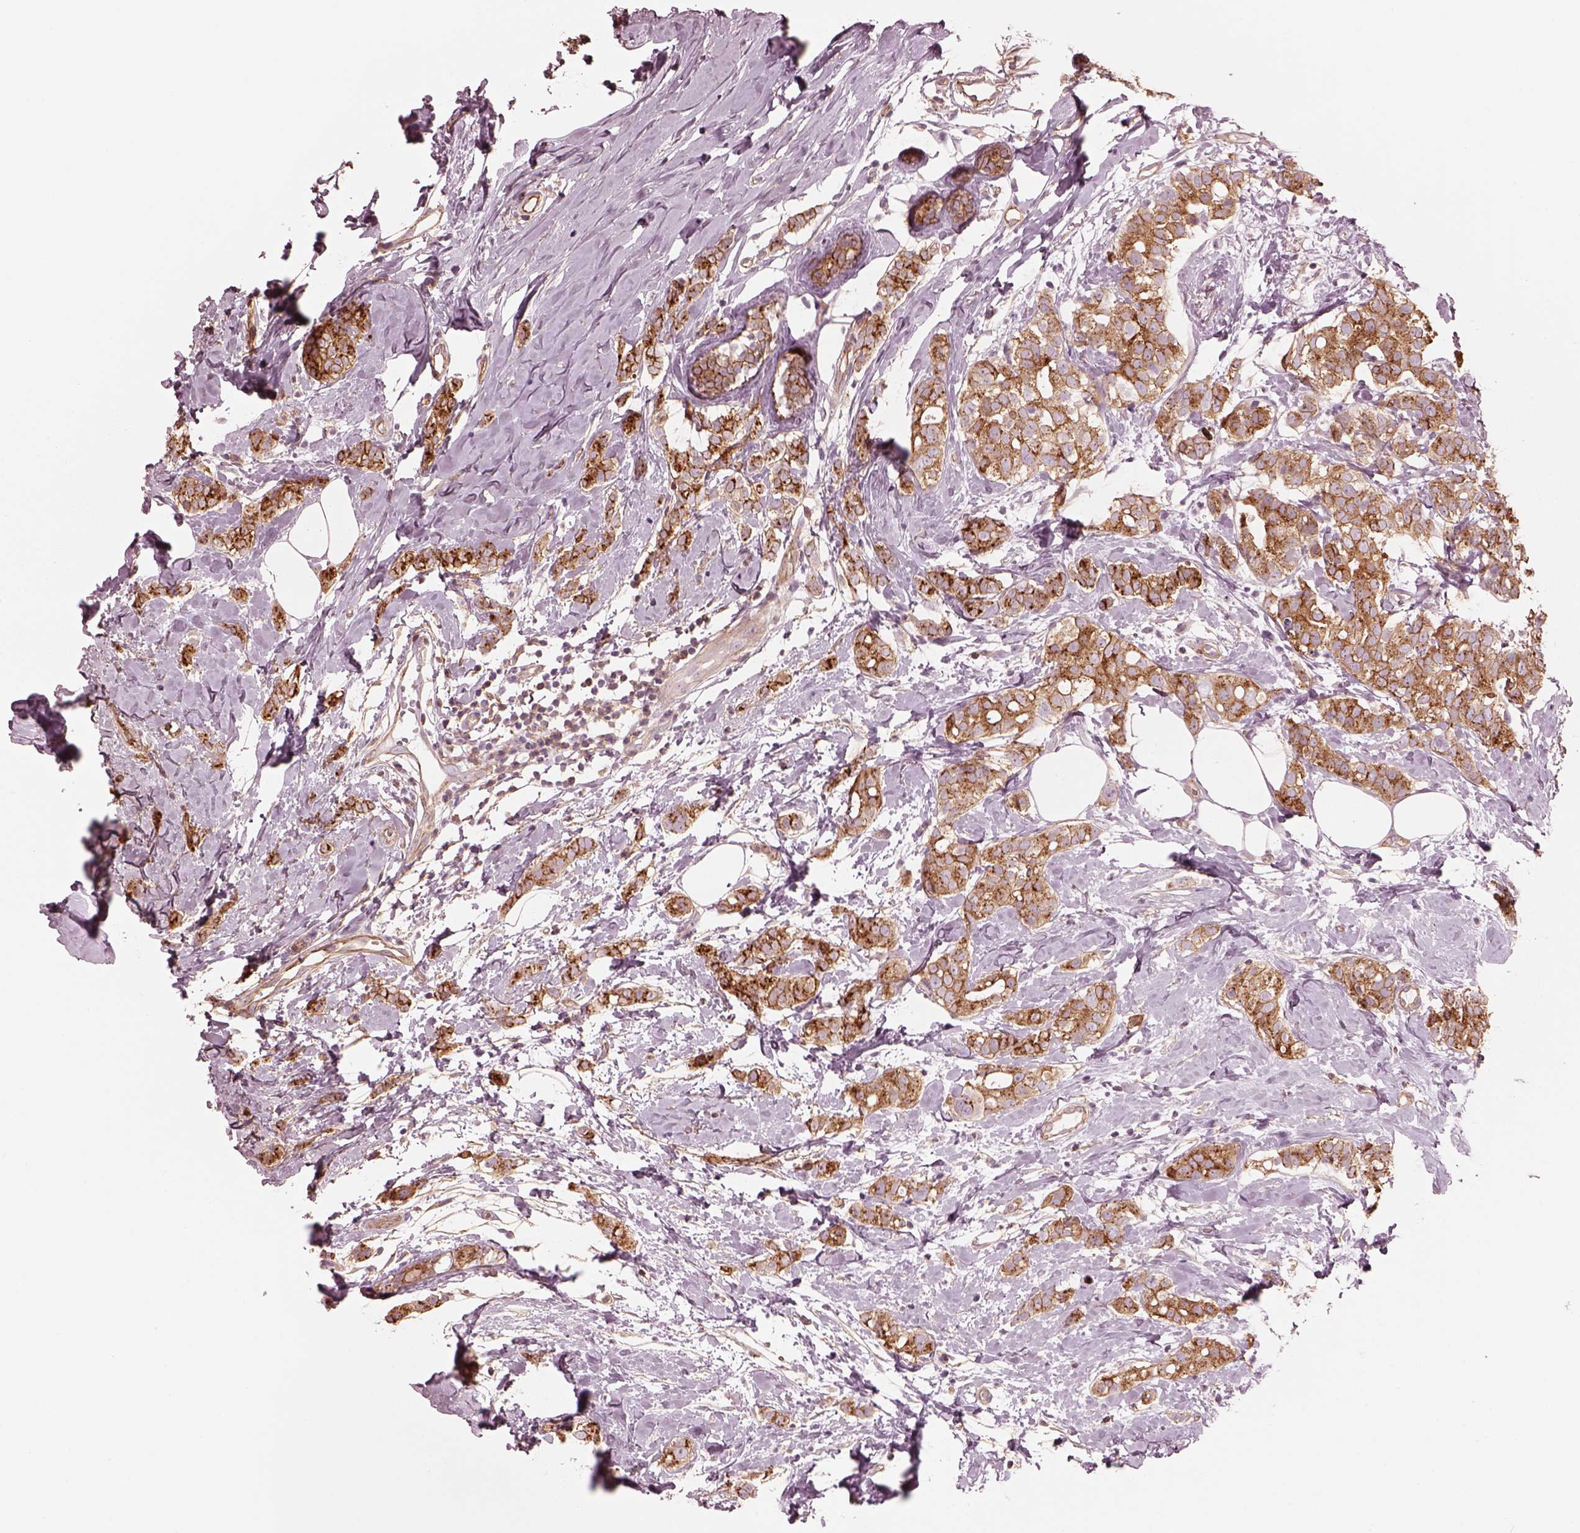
{"staining": {"intensity": "strong", "quantity": ">75%", "location": "cytoplasmic/membranous"}, "tissue": "breast cancer", "cell_type": "Tumor cells", "image_type": "cancer", "snomed": [{"axis": "morphology", "description": "Duct carcinoma"}, {"axis": "topography", "description": "Breast"}], "caption": "Breast cancer tissue demonstrates strong cytoplasmic/membranous expression in about >75% of tumor cells", "gene": "ELAPOR1", "patient": {"sex": "female", "age": 40}}